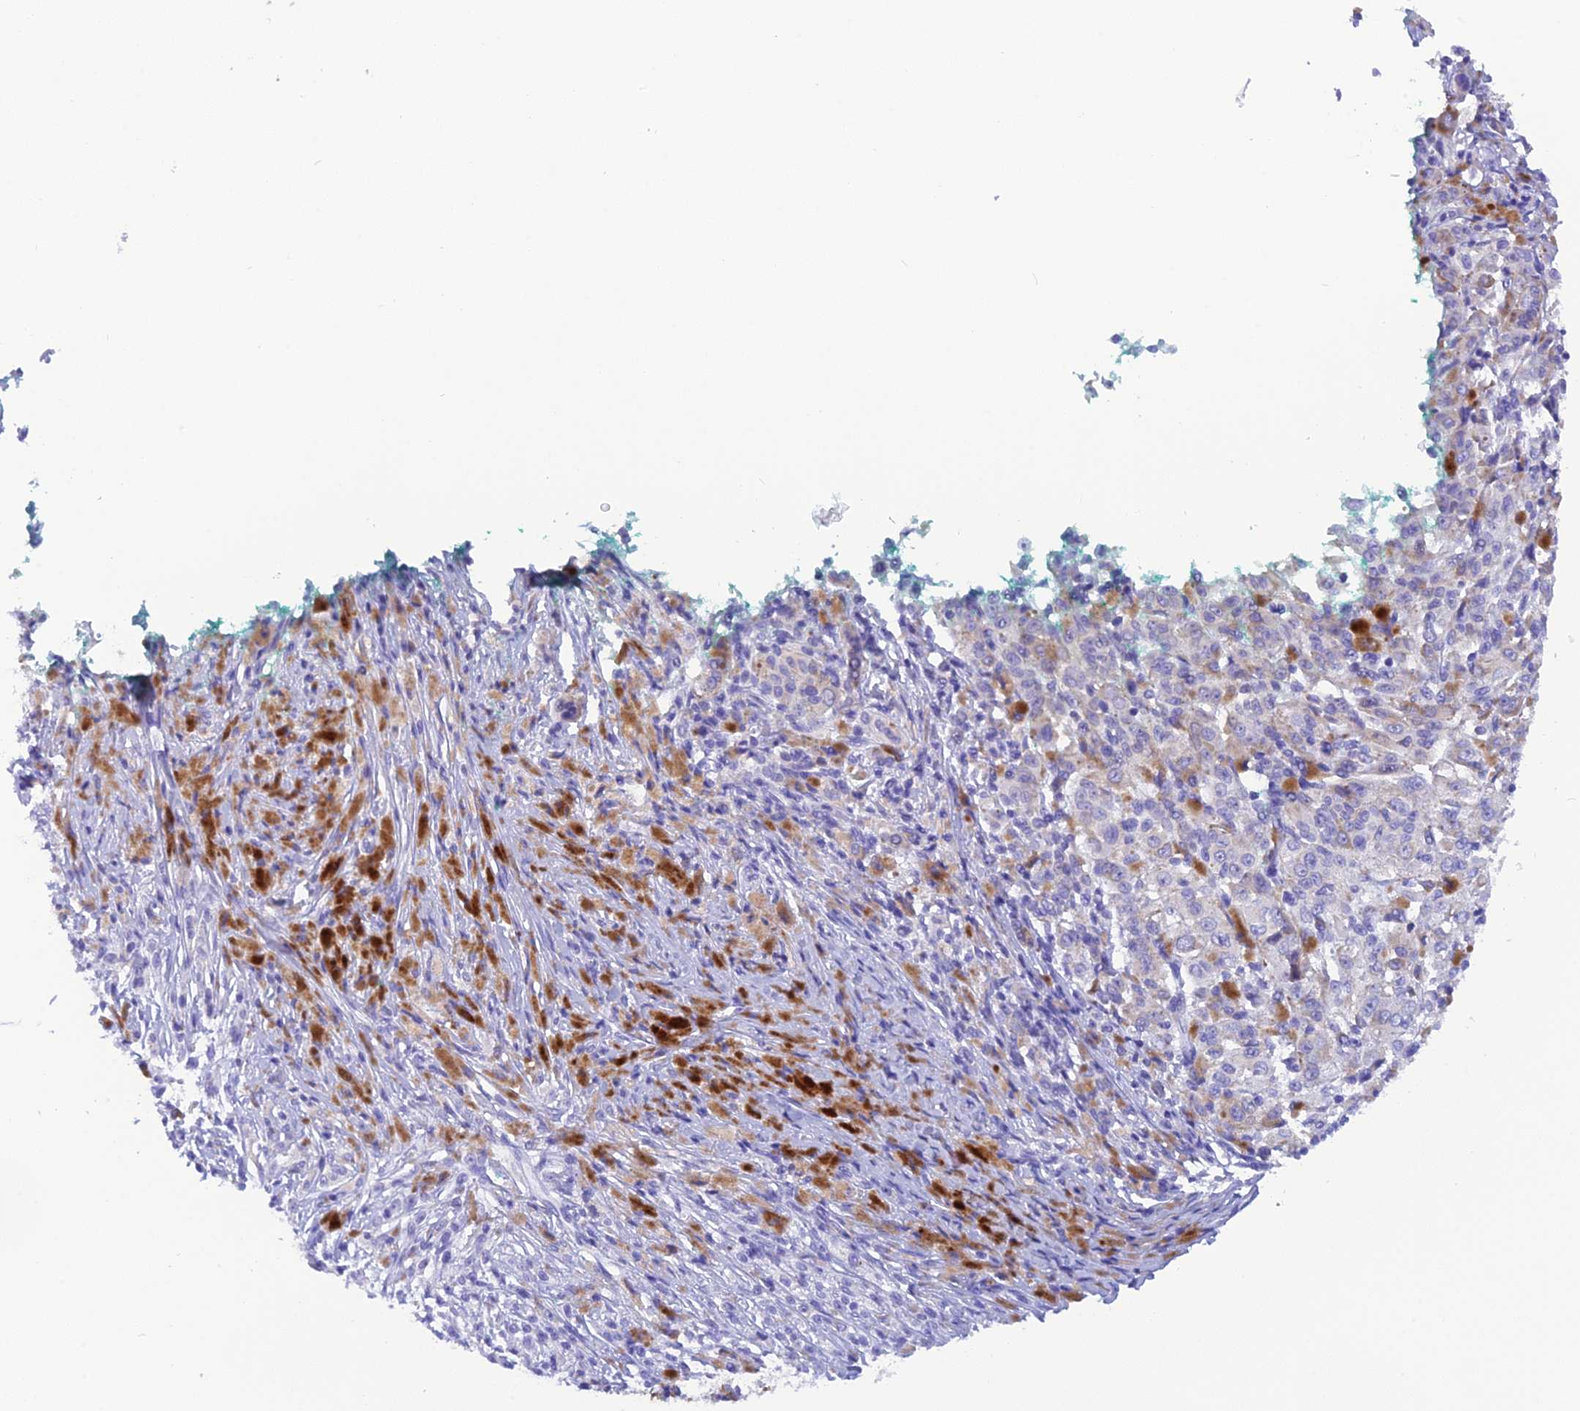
{"staining": {"intensity": "negative", "quantity": "none", "location": "none"}, "tissue": "melanoma", "cell_type": "Tumor cells", "image_type": "cancer", "snomed": [{"axis": "morphology", "description": "Malignant melanoma, NOS"}, {"axis": "topography", "description": "Skin"}], "caption": "IHC photomicrograph of melanoma stained for a protein (brown), which displays no staining in tumor cells. The staining is performed using DAB brown chromogen with nuclei counter-stained in using hematoxylin.", "gene": "KDELR3", "patient": {"sex": "female", "age": 52}}